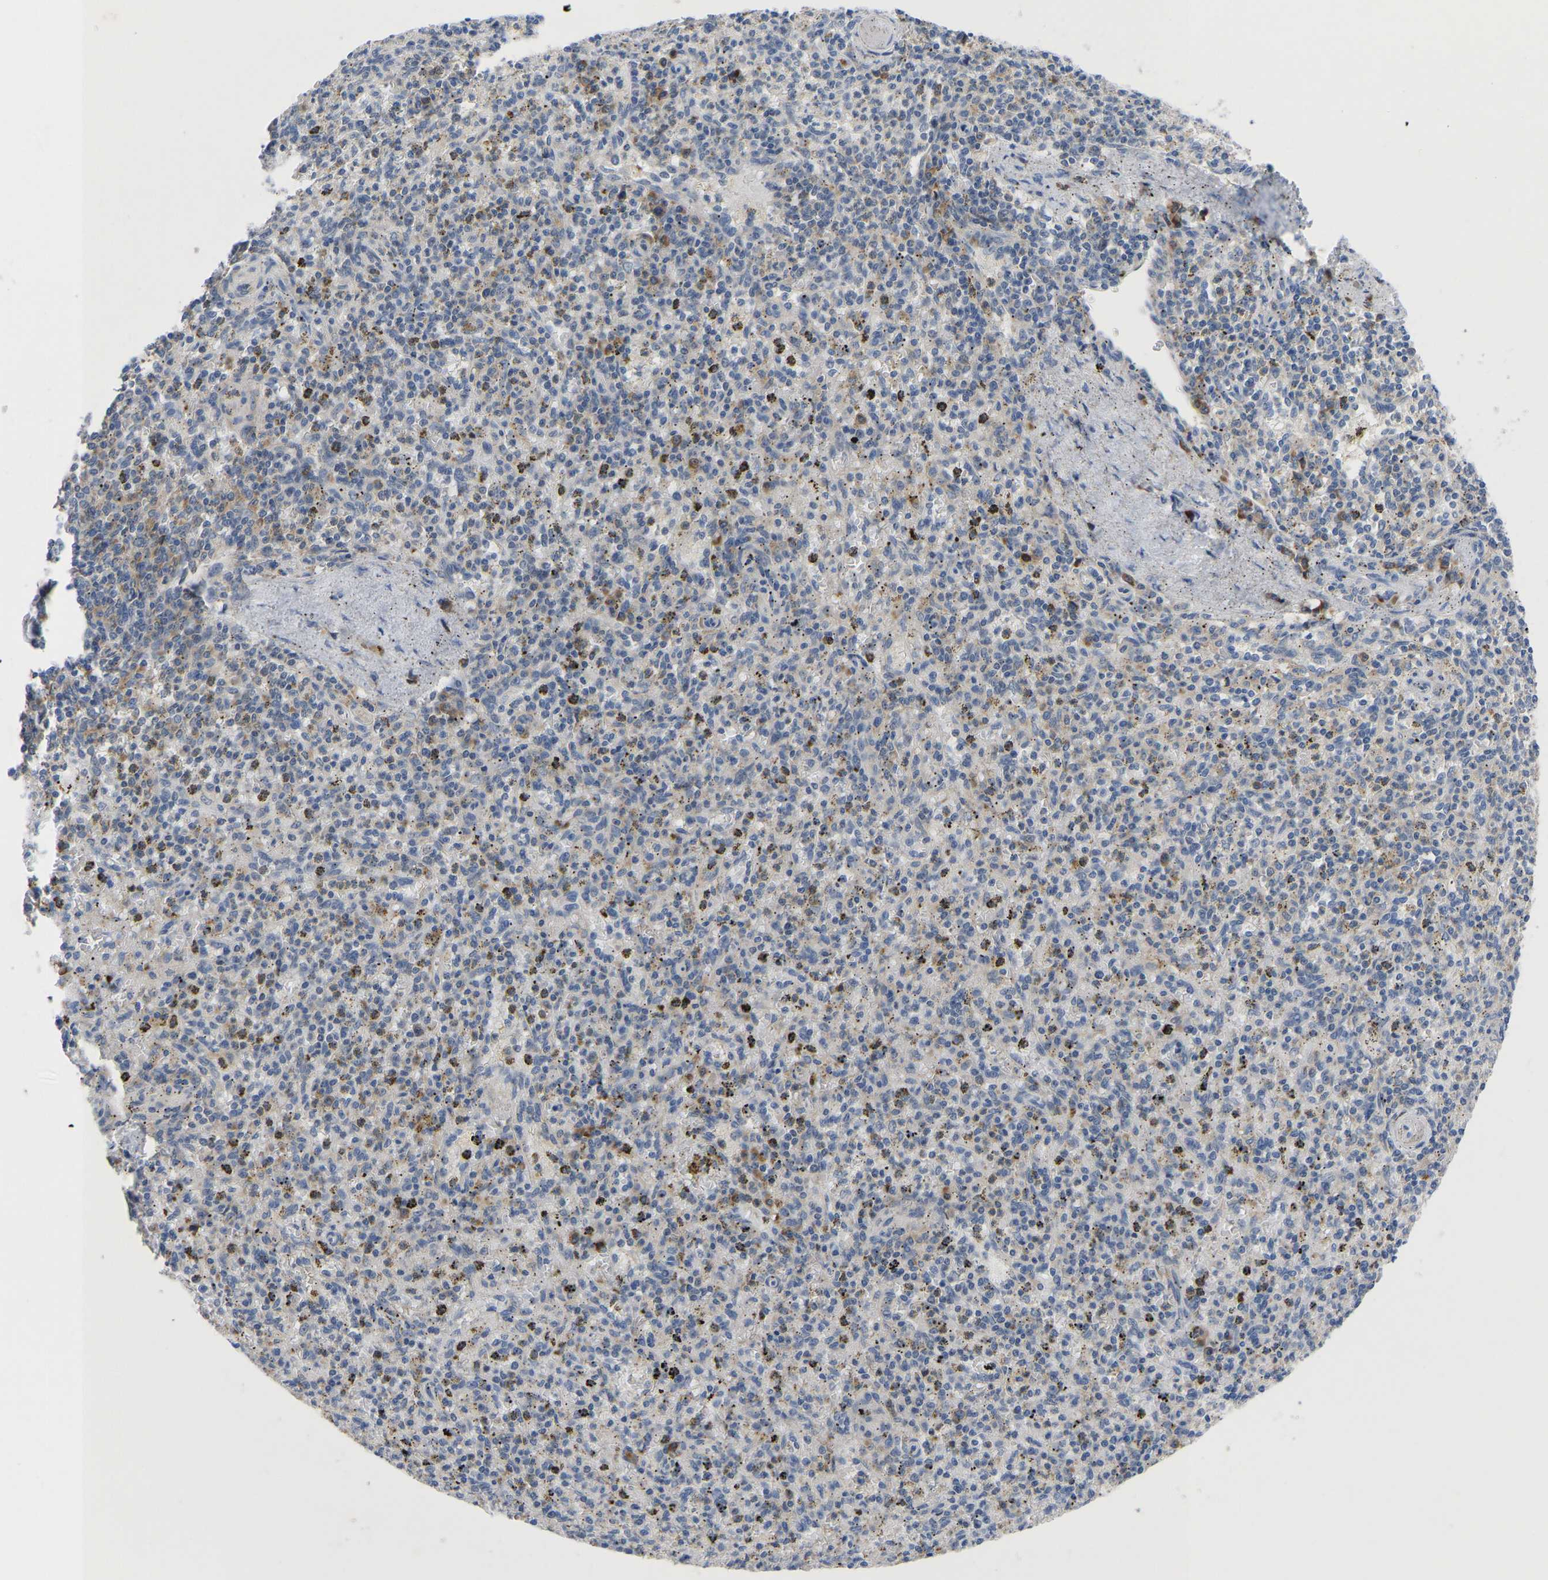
{"staining": {"intensity": "moderate", "quantity": "<25%", "location": "cytoplasmic/membranous"}, "tissue": "spleen", "cell_type": "Cells in red pulp", "image_type": "normal", "snomed": [{"axis": "morphology", "description": "Normal tissue, NOS"}, {"axis": "topography", "description": "Spleen"}], "caption": "This histopathology image reveals IHC staining of normal human spleen, with low moderate cytoplasmic/membranous staining in approximately <25% of cells in red pulp.", "gene": "ABCA10", "patient": {"sex": "male", "age": 72}}